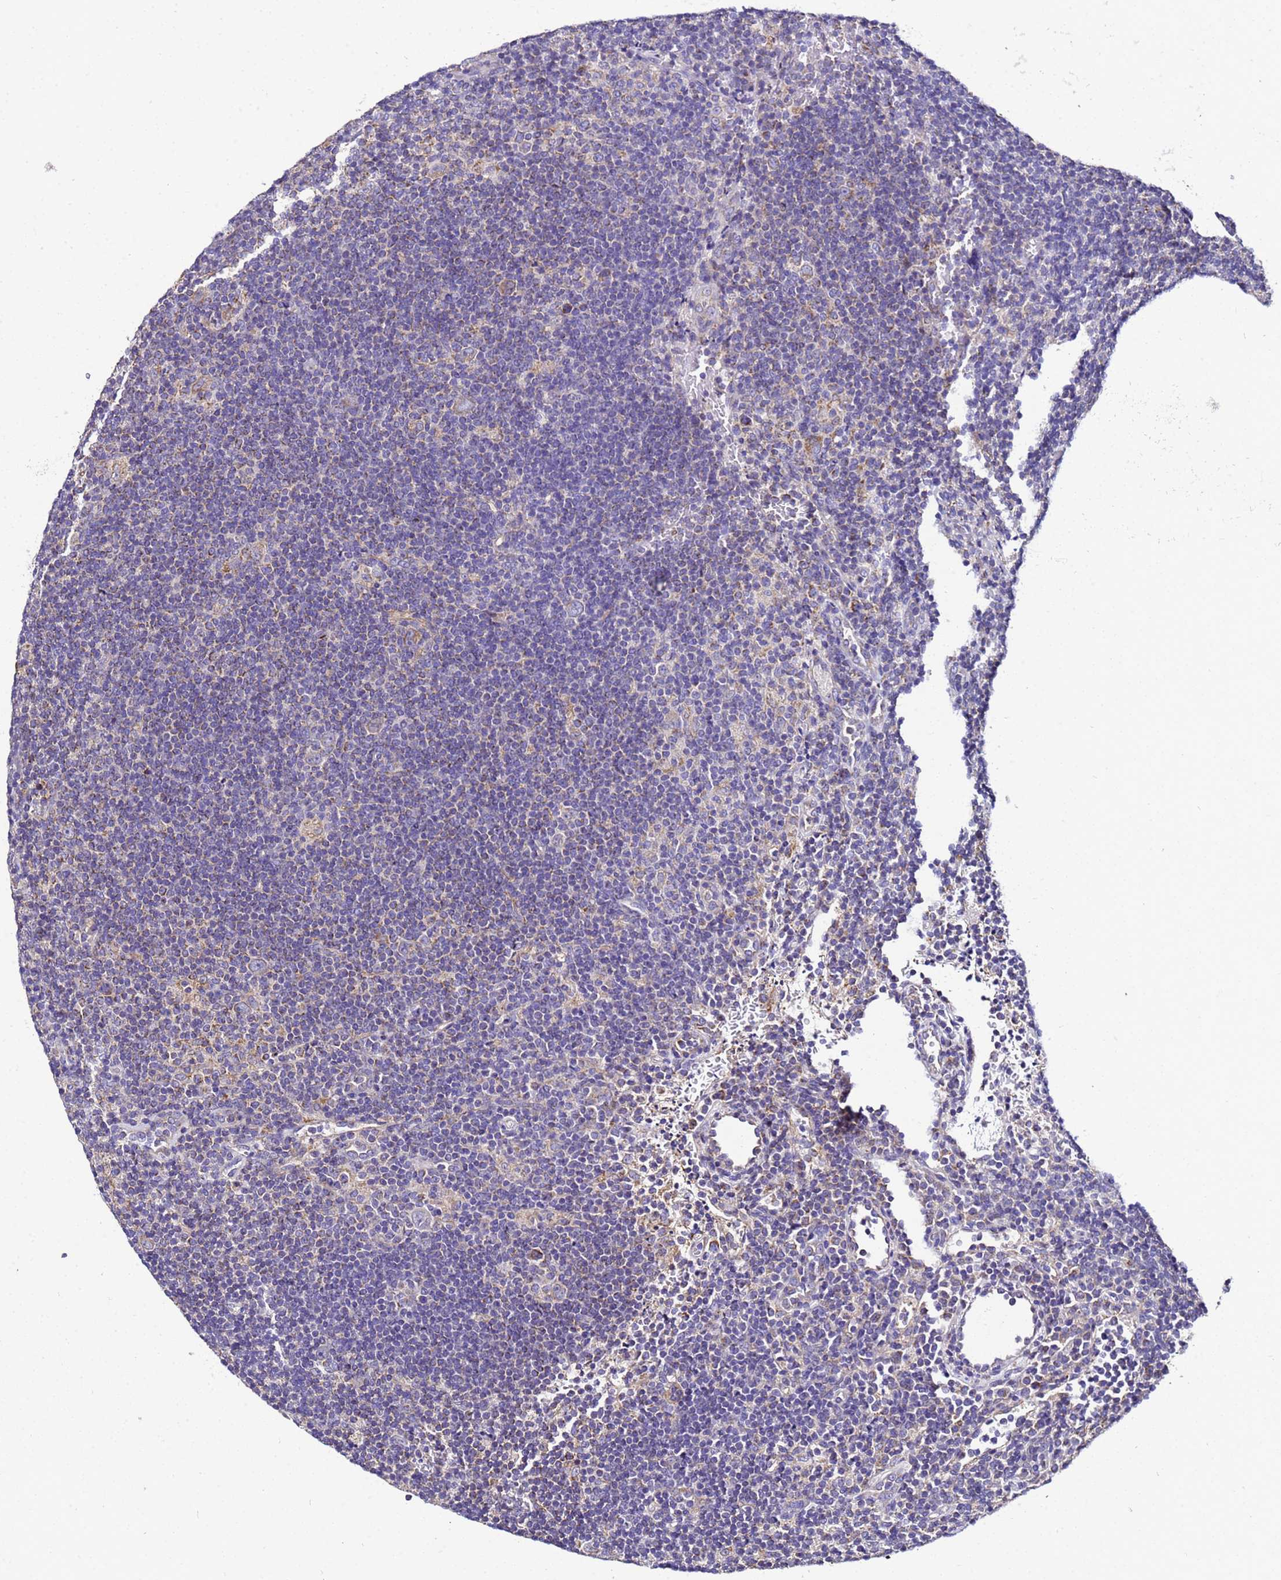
{"staining": {"intensity": "moderate", "quantity": "25%-75%", "location": "cytoplasmic/membranous"}, "tissue": "lymphoma", "cell_type": "Tumor cells", "image_type": "cancer", "snomed": [{"axis": "morphology", "description": "Hodgkin's disease, NOS"}, {"axis": "topography", "description": "Lymph node"}], "caption": "The micrograph demonstrates staining of lymphoma, revealing moderate cytoplasmic/membranous protein expression (brown color) within tumor cells.", "gene": "HIGD2A", "patient": {"sex": "female", "age": 57}}